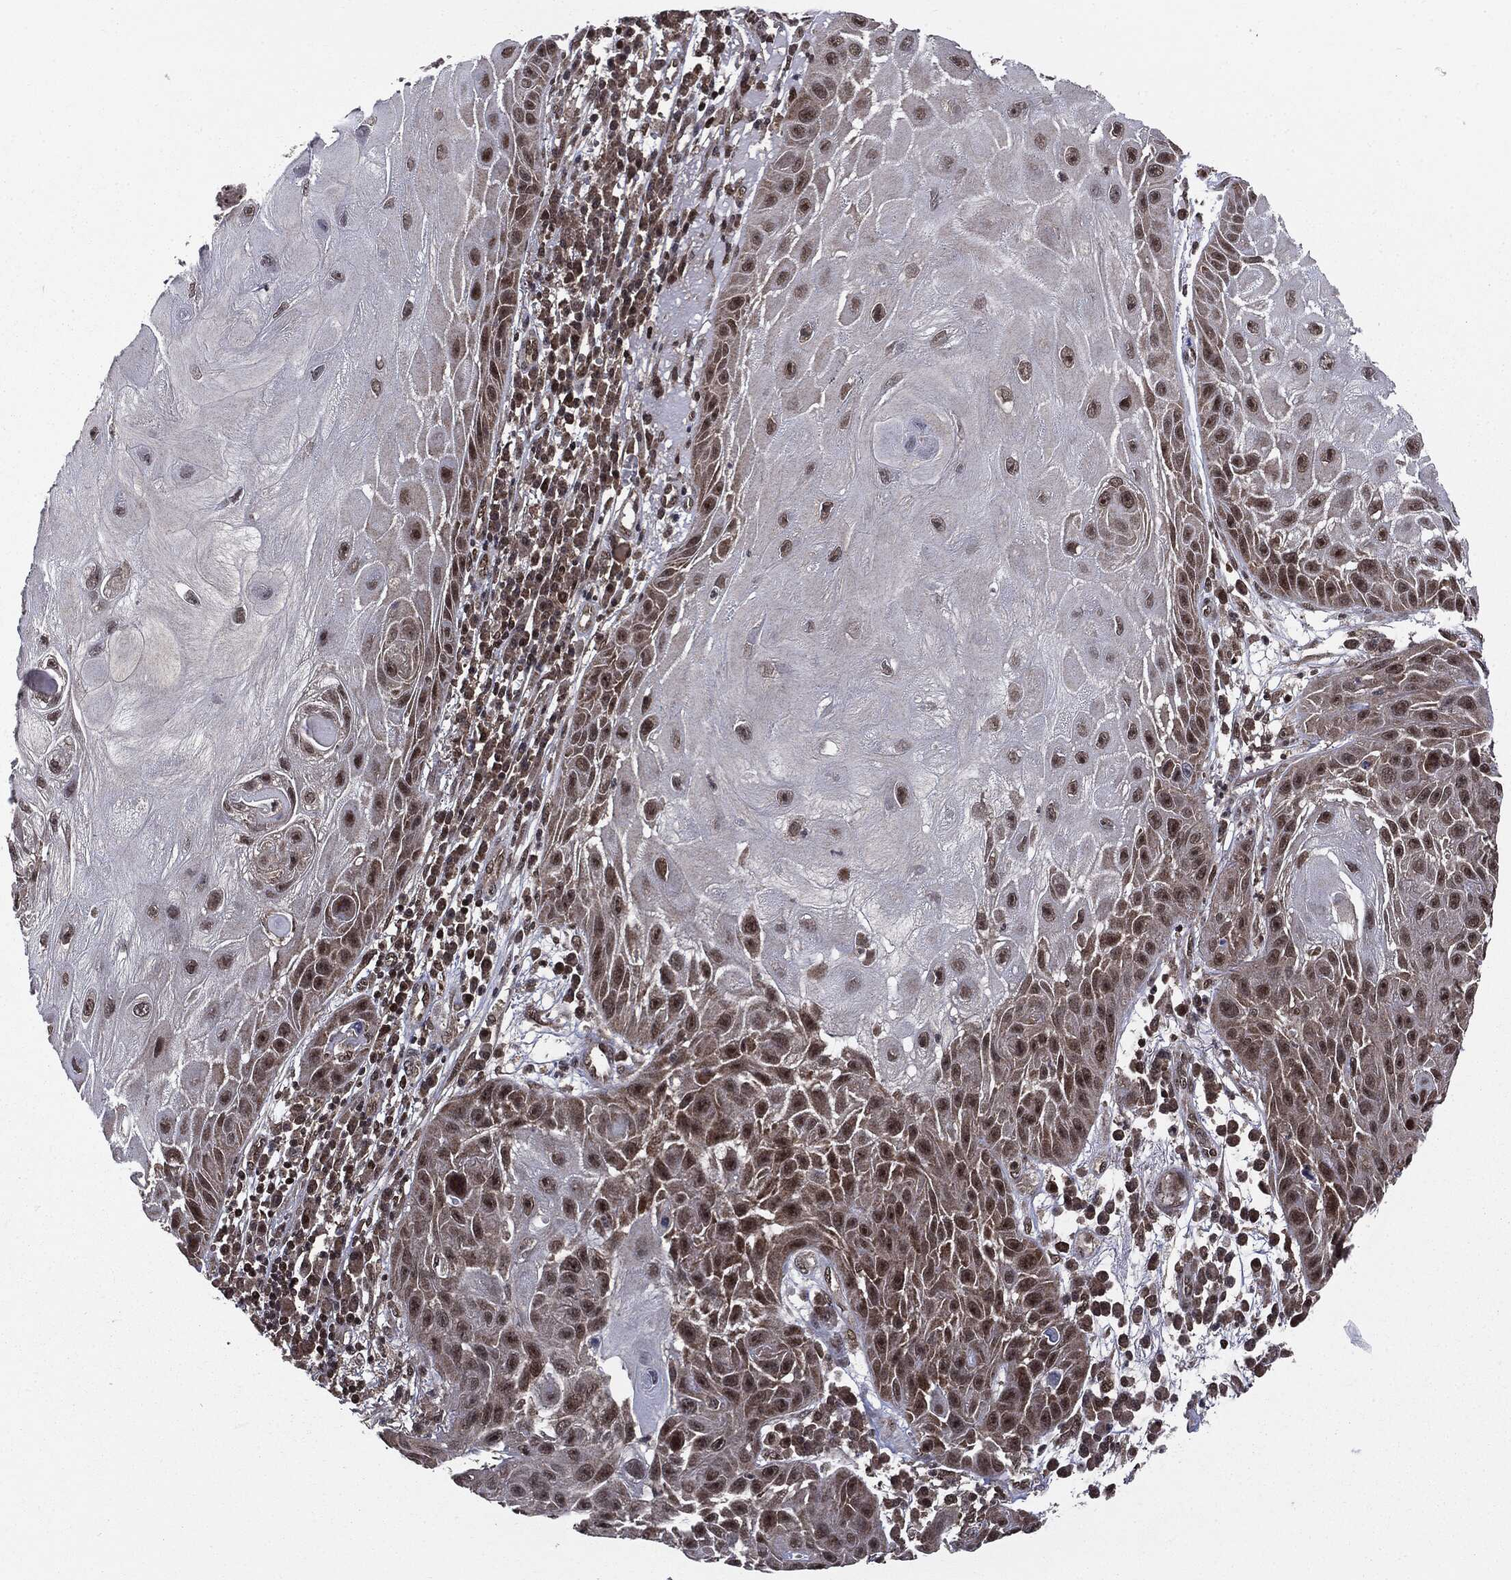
{"staining": {"intensity": "weak", "quantity": "25%-75%", "location": "nuclear"}, "tissue": "skin cancer", "cell_type": "Tumor cells", "image_type": "cancer", "snomed": [{"axis": "morphology", "description": "Normal tissue, NOS"}, {"axis": "morphology", "description": "Squamous cell carcinoma, NOS"}, {"axis": "topography", "description": "Skin"}], "caption": "Immunohistochemical staining of human squamous cell carcinoma (skin) exhibits weak nuclear protein staining in about 25%-75% of tumor cells. The staining was performed using DAB, with brown indicating positive protein expression. Nuclei are stained blue with hematoxylin.", "gene": "PTPA", "patient": {"sex": "male", "age": 79}}